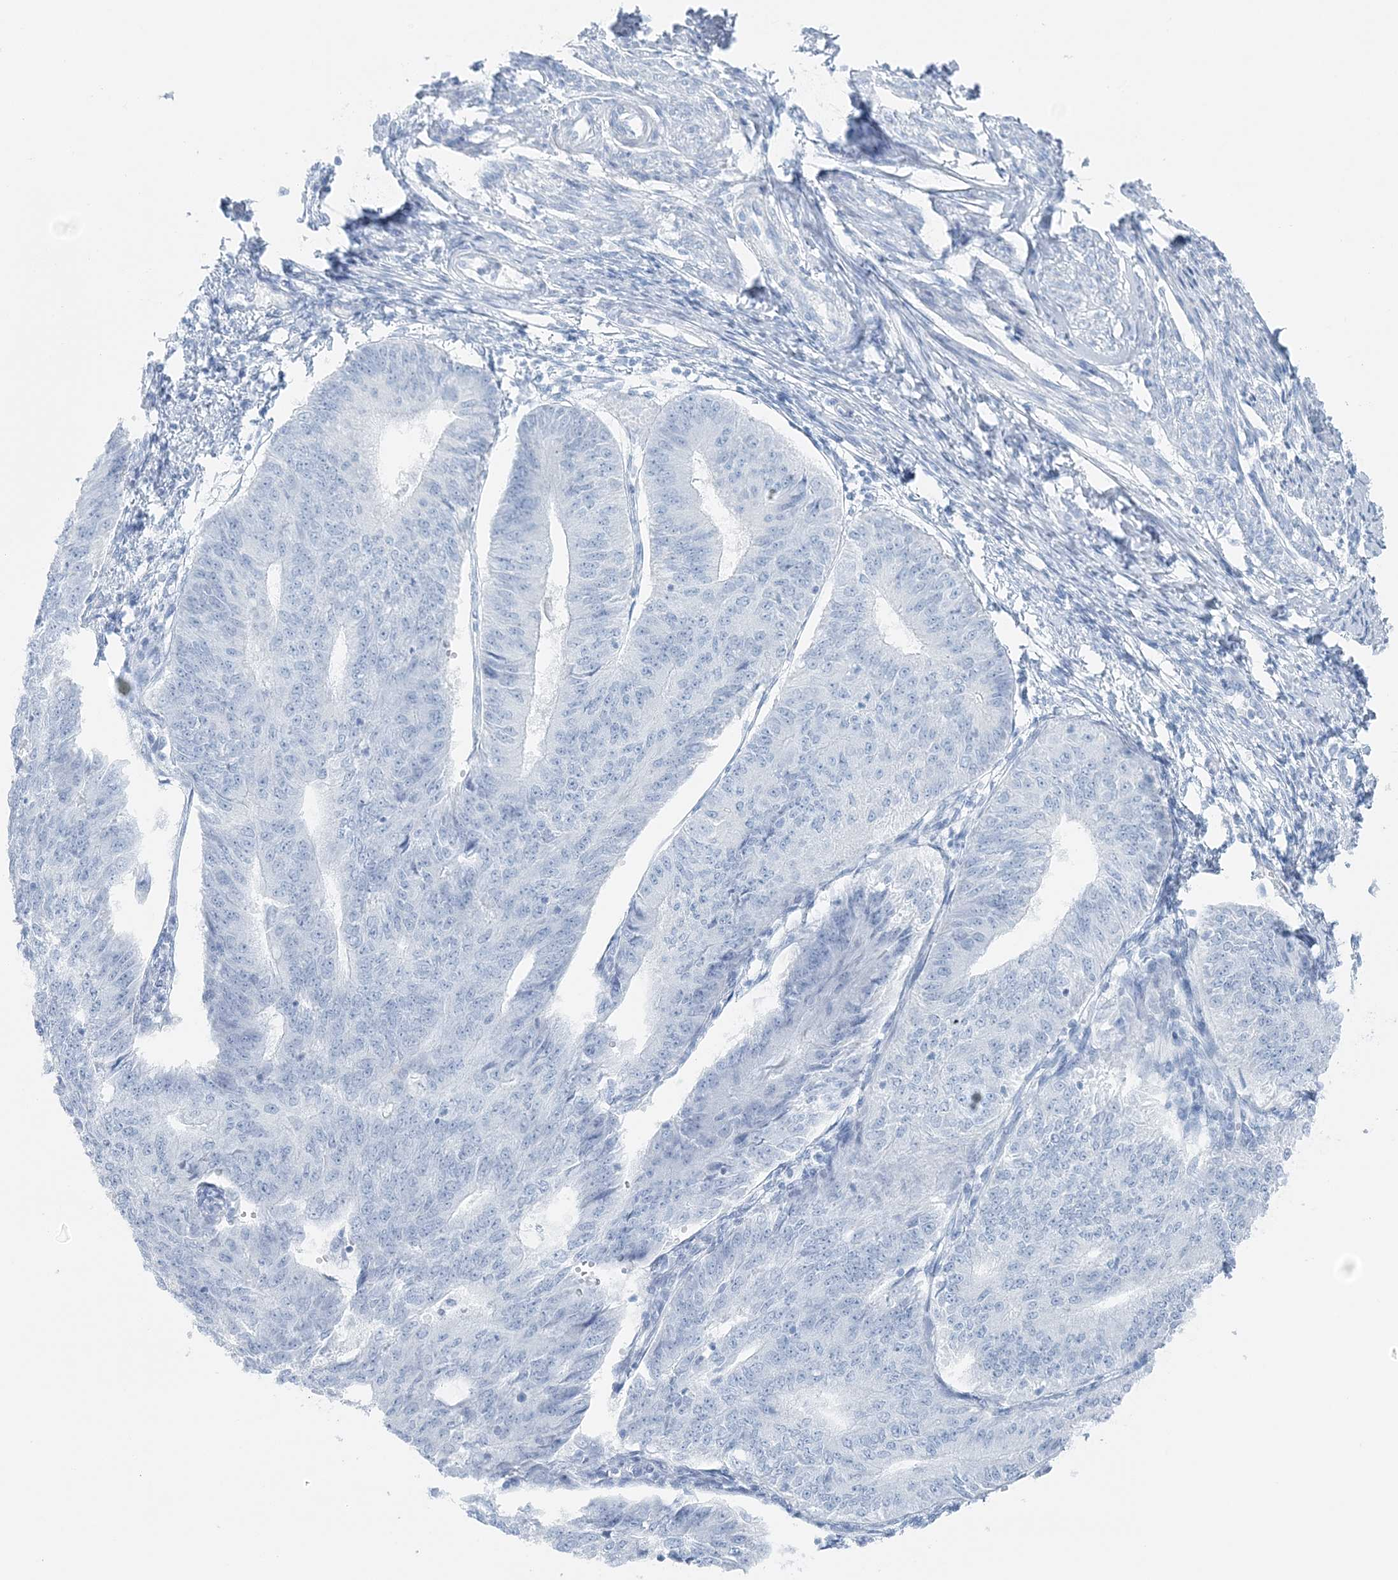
{"staining": {"intensity": "negative", "quantity": "none", "location": "none"}, "tissue": "endometrial cancer", "cell_type": "Tumor cells", "image_type": "cancer", "snomed": [{"axis": "morphology", "description": "Adenocarcinoma, NOS"}, {"axis": "topography", "description": "Endometrium"}], "caption": "Immunohistochemistry of endometrial cancer (adenocarcinoma) displays no expression in tumor cells. The staining is performed using DAB (3,3'-diaminobenzidine) brown chromogen with nuclei counter-stained in using hematoxylin.", "gene": "ATP11A", "patient": {"sex": "female", "age": 32}}